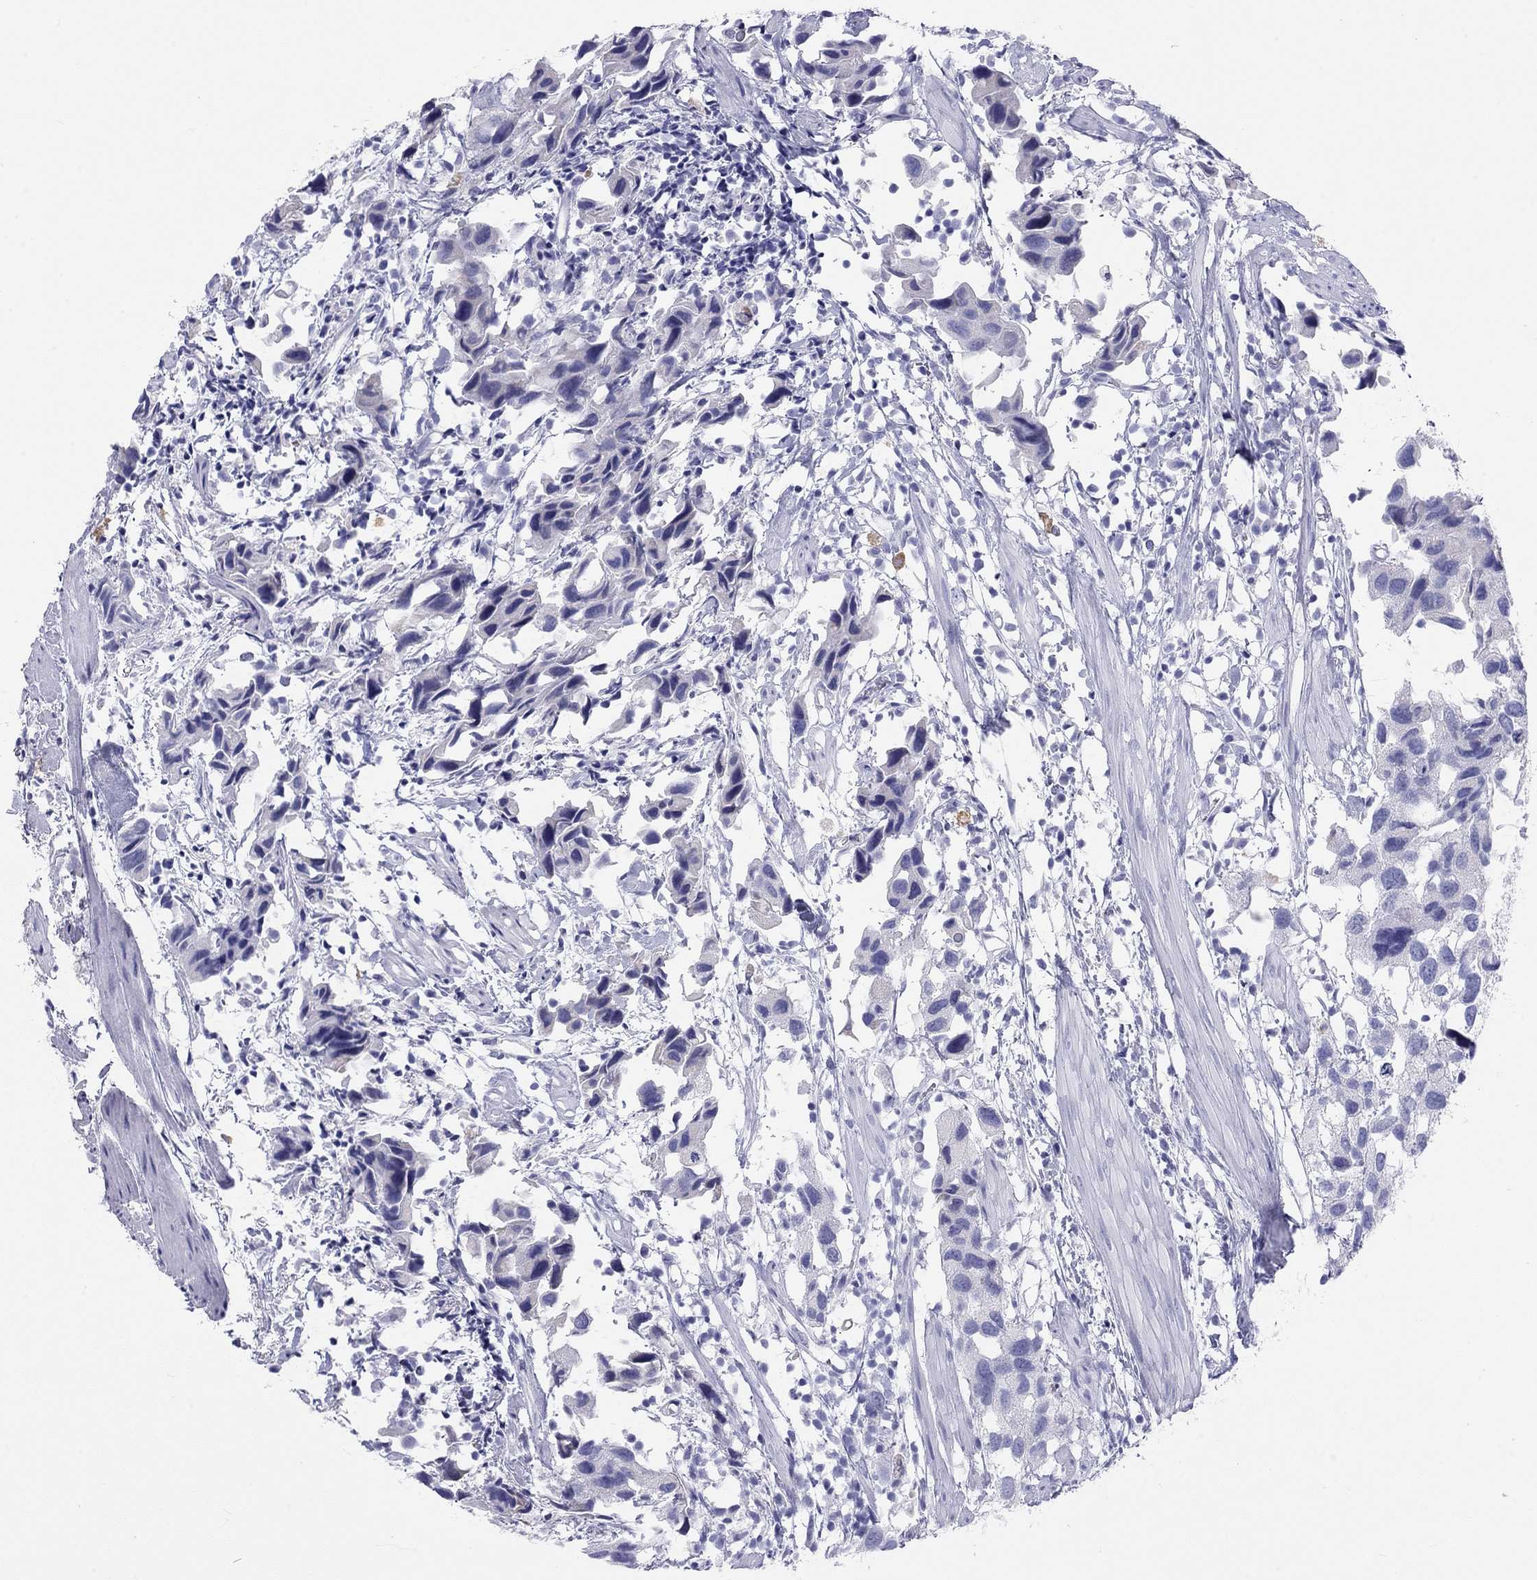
{"staining": {"intensity": "negative", "quantity": "none", "location": "none"}, "tissue": "urothelial cancer", "cell_type": "Tumor cells", "image_type": "cancer", "snomed": [{"axis": "morphology", "description": "Urothelial carcinoma, High grade"}, {"axis": "topography", "description": "Urinary bladder"}], "caption": "Immunohistochemistry of human urothelial carcinoma (high-grade) shows no positivity in tumor cells. Nuclei are stained in blue.", "gene": "DPY19L2", "patient": {"sex": "male", "age": 79}}